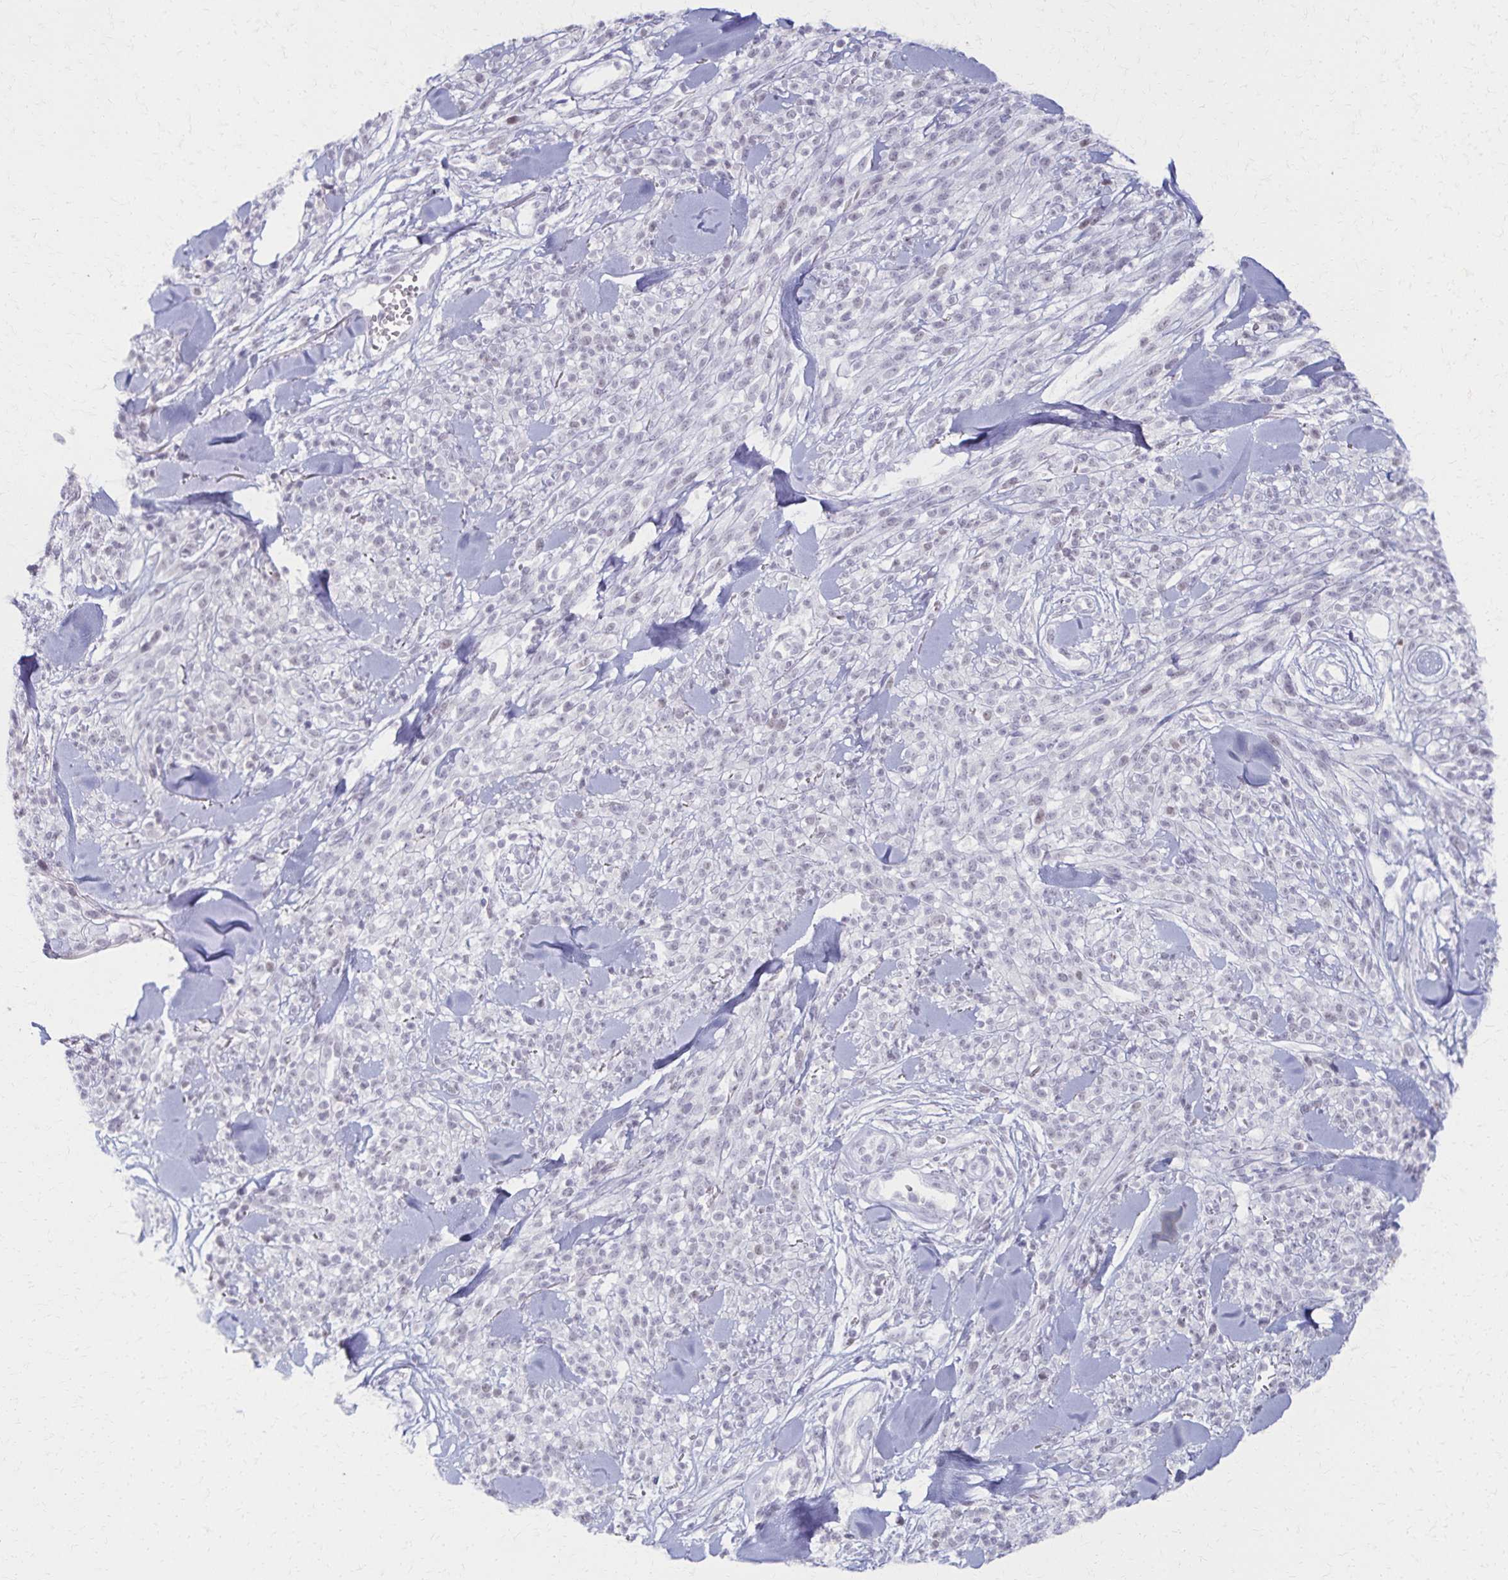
{"staining": {"intensity": "weak", "quantity": "<25%", "location": "nuclear"}, "tissue": "melanoma", "cell_type": "Tumor cells", "image_type": "cancer", "snomed": [{"axis": "morphology", "description": "Malignant melanoma, NOS"}, {"axis": "topography", "description": "Skin"}, {"axis": "topography", "description": "Skin of trunk"}], "caption": "A high-resolution micrograph shows immunohistochemistry (IHC) staining of malignant melanoma, which shows no significant staining in tumor cells.", "gene": "MORC4", "patient": {"sex": "male", "age": 74}}